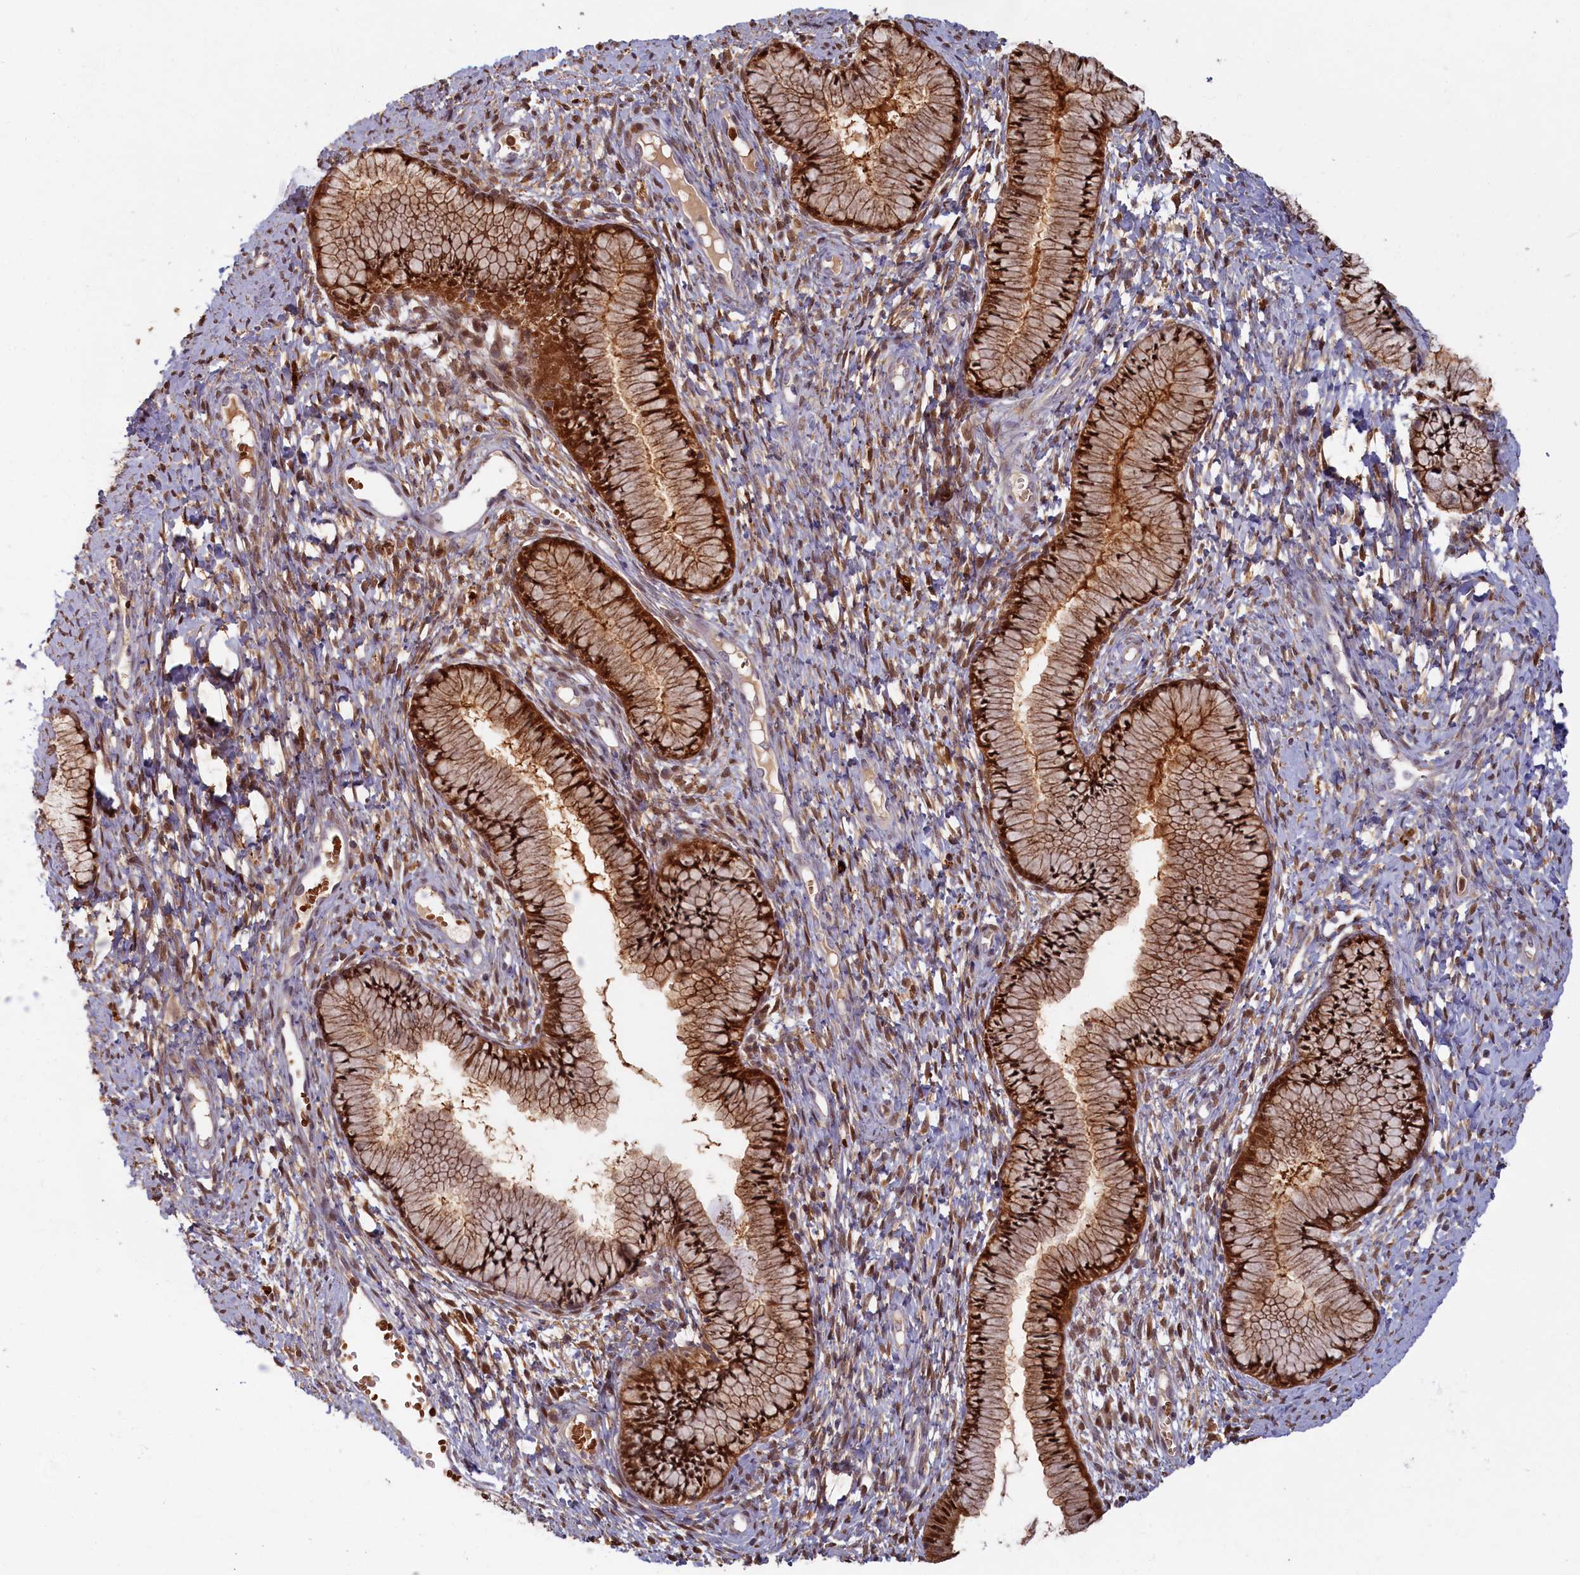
{"staining": {"intensity": "strong", "quantity": ">75%", "location": "cytoplasmic/membranous,nuclear"}, "tissue": "cervix", "cell_type": "Glandular cells", "image_type": "normal", "snomed": [{"axis": "morphology", "description": "Normal tissue, NOS"}, {"axis": "topography", "description": "Cervix"}], "caption": "Immunohistochemistry (IHC) (DAB) staining of unremarkable human cervix exhibits strong cytoplasmic/membranous,nuclear protein positivity in approximately >75% of glandular cells.", "gene": "BLVRB", "patient": {"sex": "female", "age": 42}}